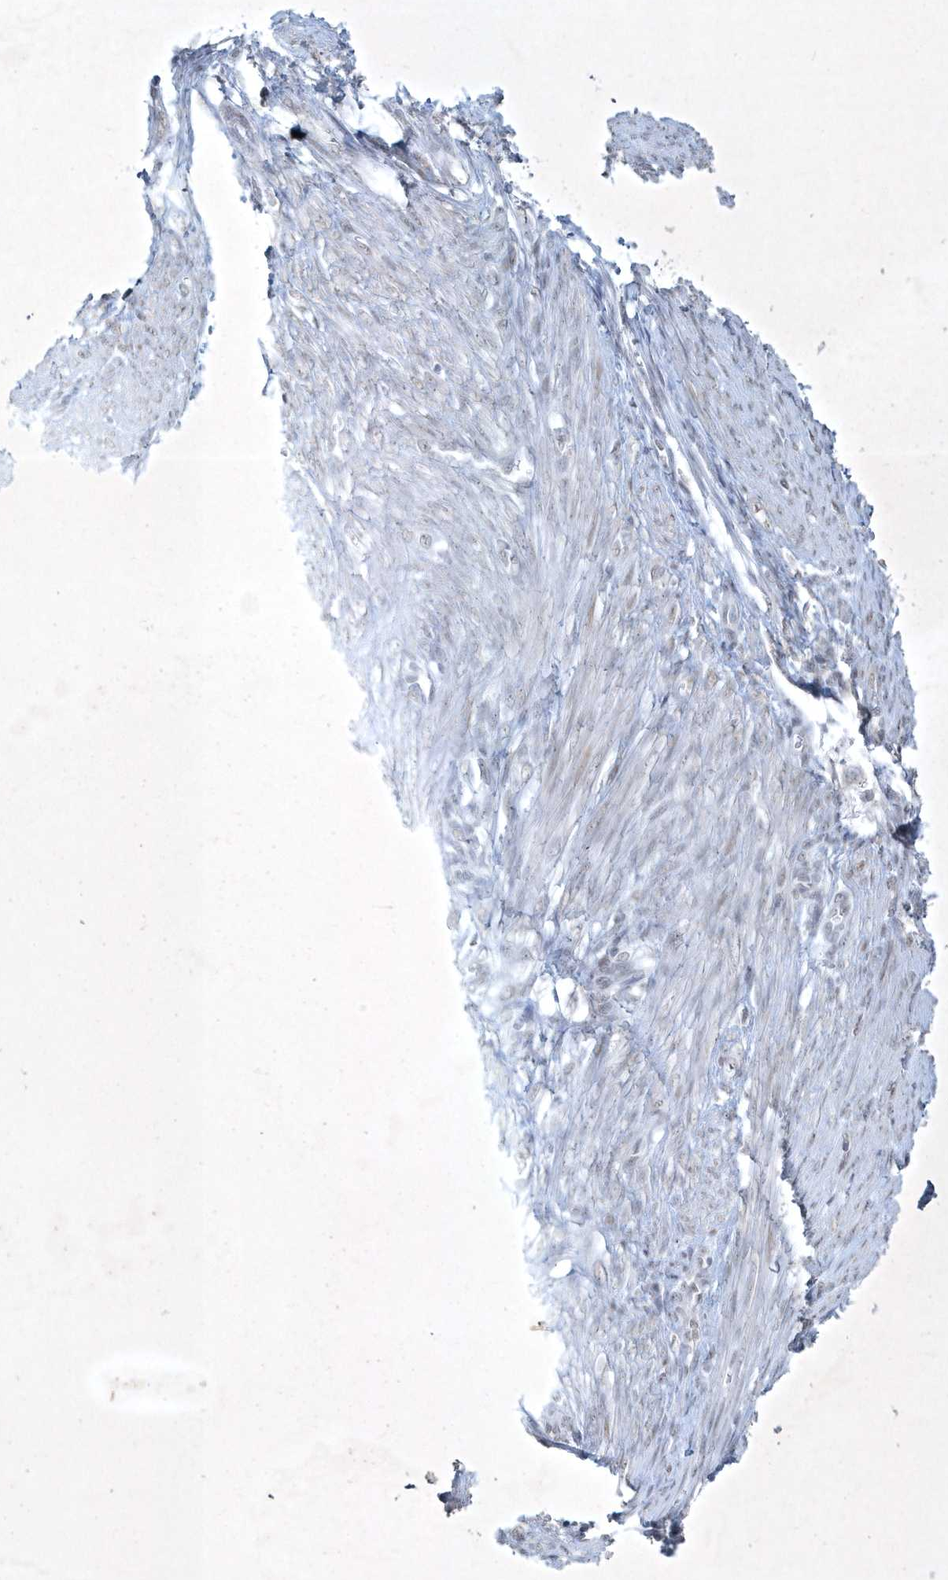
{"staining": {"intensity": "weak", "quantity": "<25%", "location": "cytoplasmic/membranous"}, "tissue": "endometrial cancer", "cell_type": "Tumor cells", "image_type": "cancer", "snomed": [{"axis": "morphology", "description": "Adenocarcinoma, NOS"}, {"axis": "topography", "description": "Endometrium"}], "caption": "Tumor cells are negative for brown protein staining in endometrial adenocarcinoma.", "gene": "ZBTB9", "patient": {"sex": "female", "age": 51}}